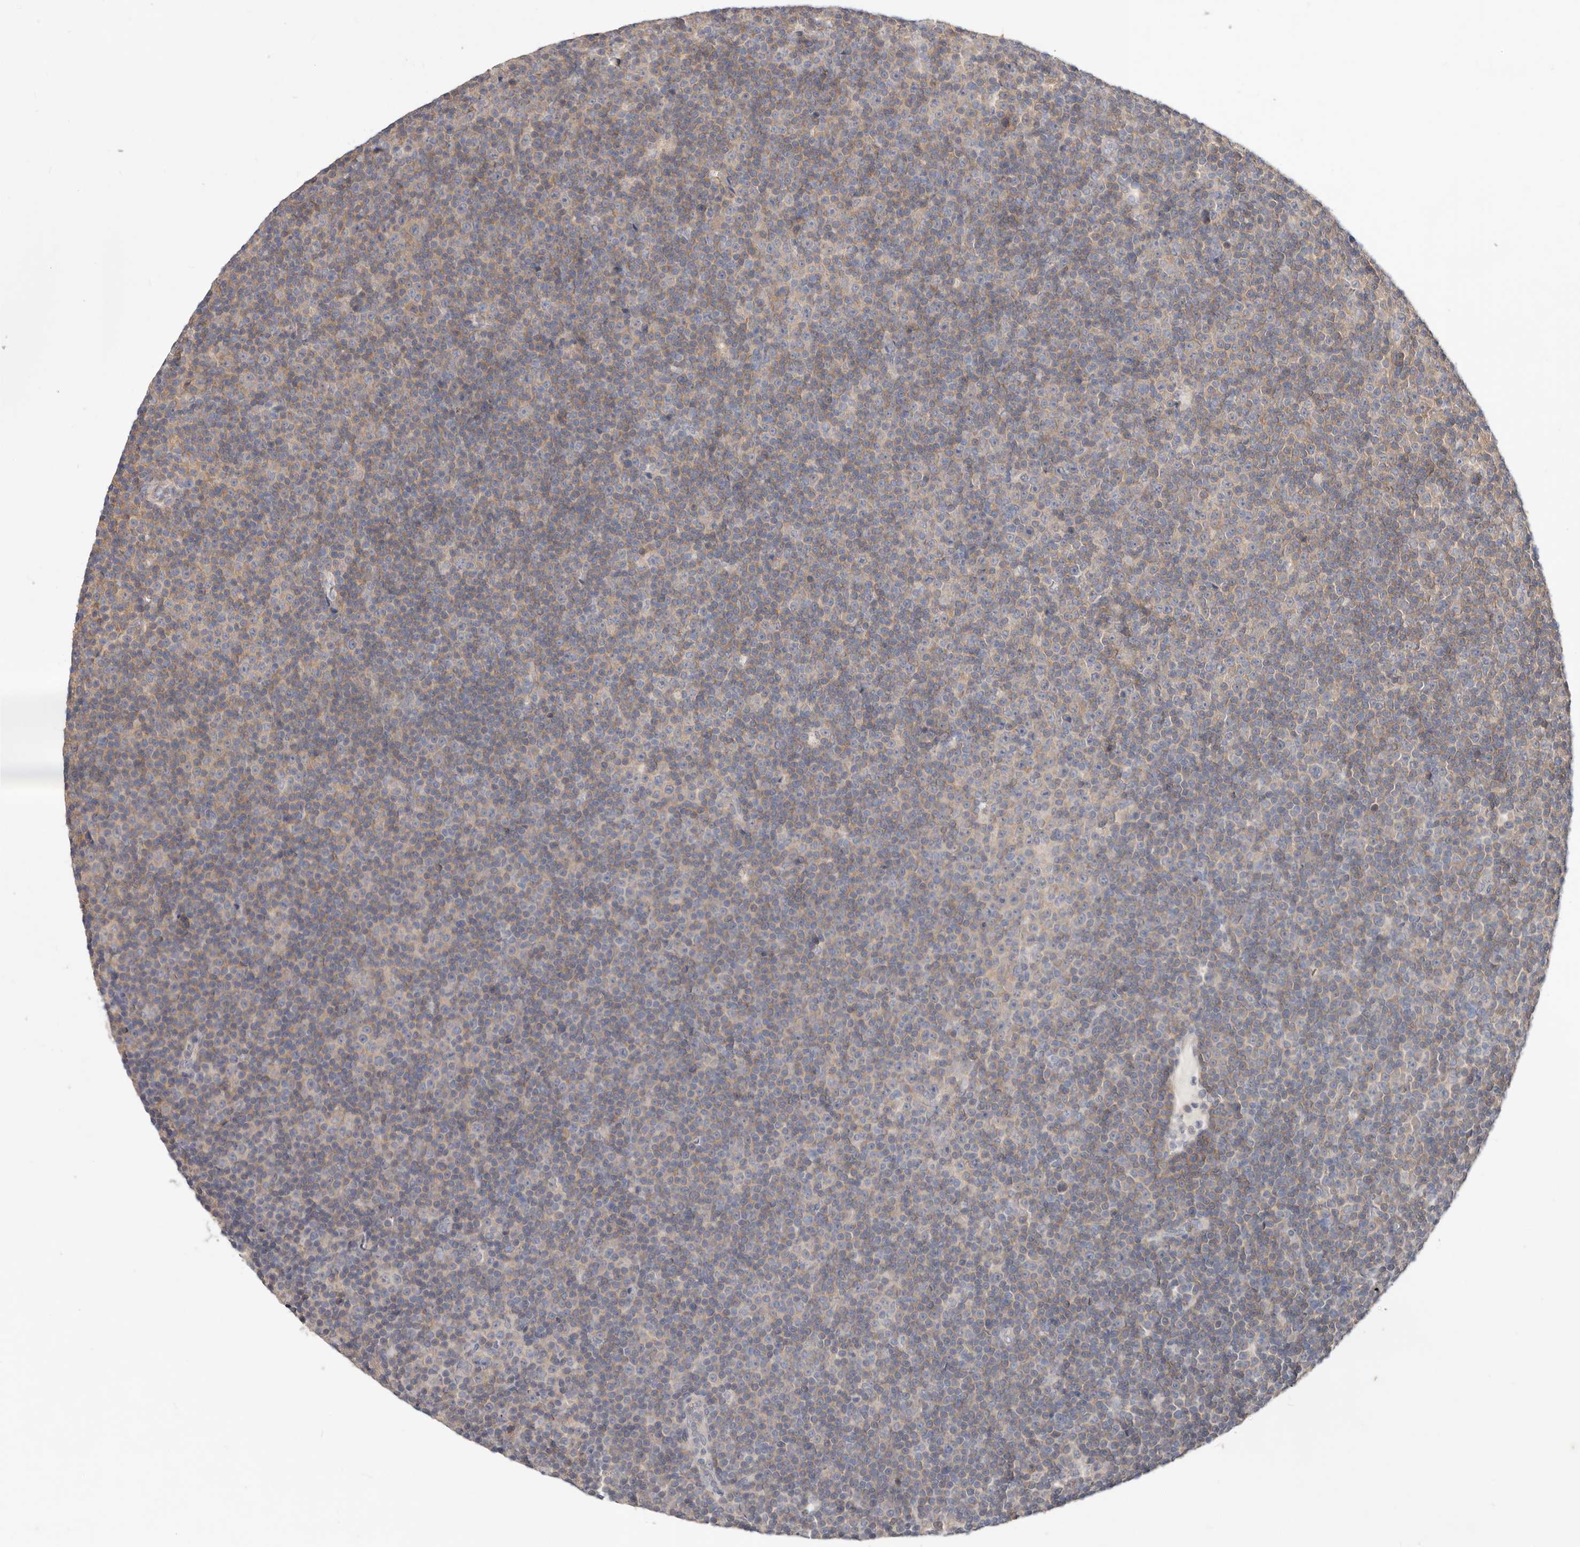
{"staining": {"intensity": "moderate", "quantity": "<25%", "location": "cytoplasmic/membranous"}, "tissue": "lymphoma", "cell_type": "Tumor cells", "image_type": "cancer", "snomed": [{"axis": "morphology", "description": "Malignant lymphoma, non-Hodgkin's type, Low grade"}, {"axis": "topography", "description": "Lymph node"}], "caption": "Human lymphoma stained with a protein marker reveals moderate staining in tumor cells.", "gene": "WDR77", "patient": {"sex": "female", "age": 67}}